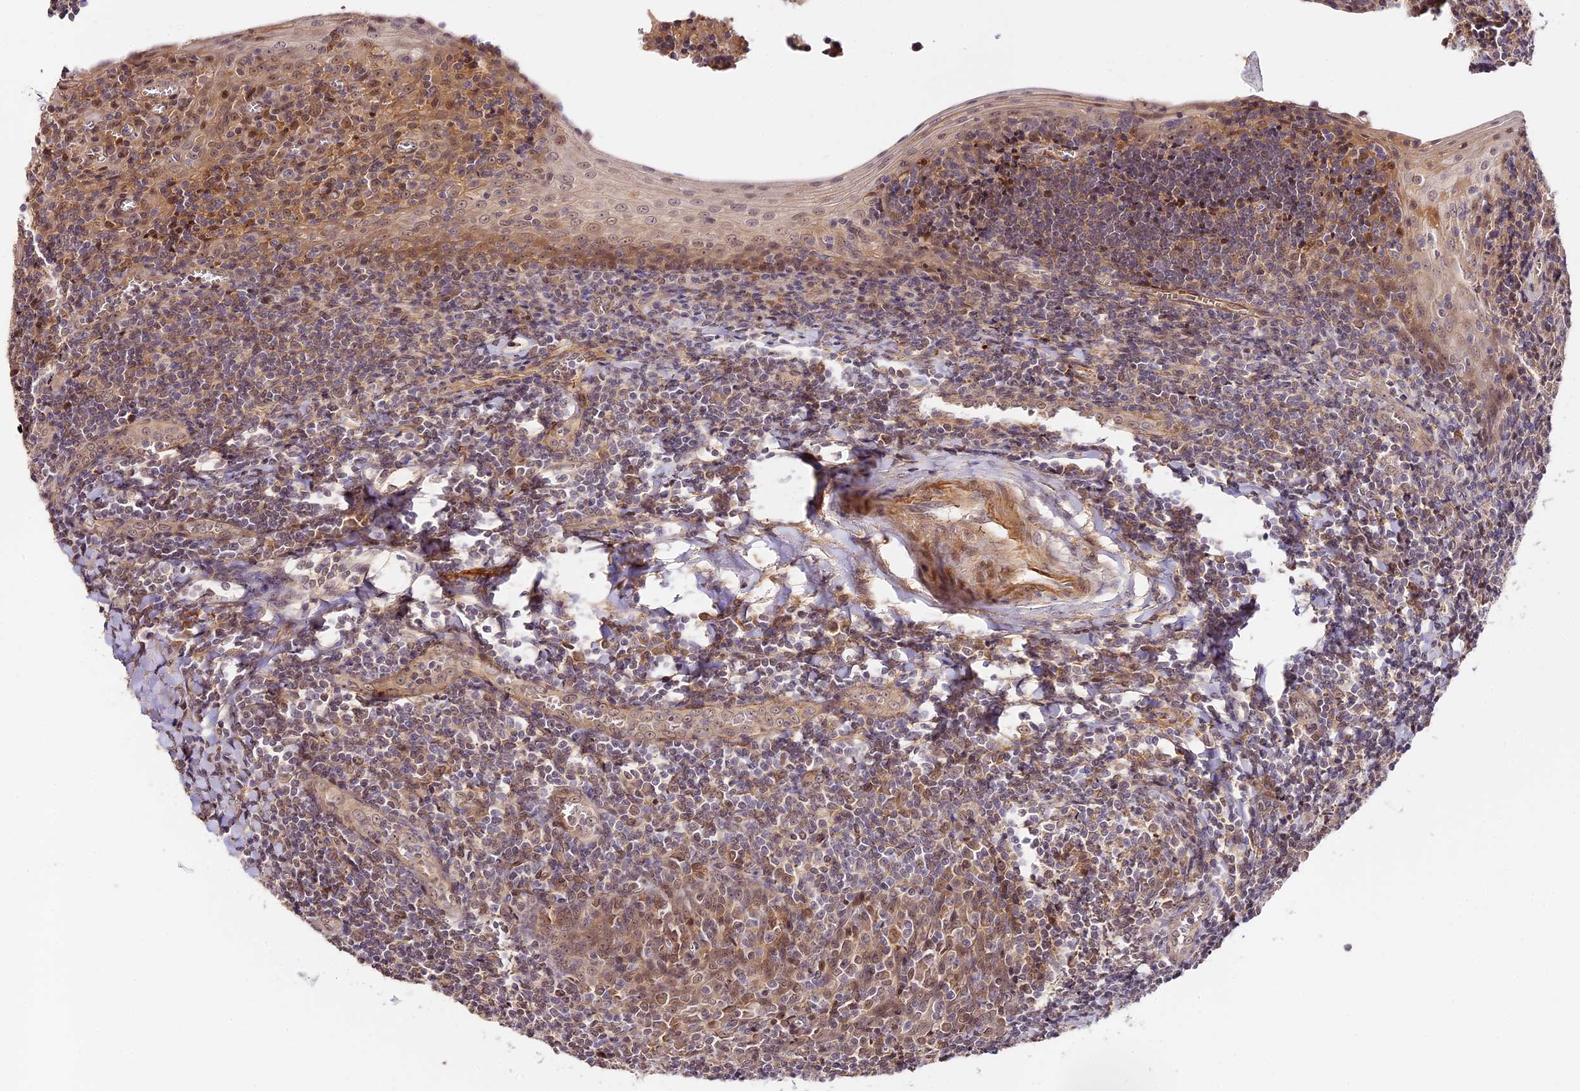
{"staining": {"intensity": "moderate", "quantity": "<25%", "location": "nuclear"}, "tissue": "tonsil", "cell_type": "Germinal center cells", "image_type": "normal", "snomed": [{"axis": "morphology", "description": "Normal tissue, NOS"}, {"axis": "topography", "description": "Tonsil"}], "caption": "Human tonsil stained for a protein (brown) displays moderate nuclear positive staining in approximately <25% of germinal center cells.", "gene": "IMPACT", "patient": {"sex": "male", "age": 27}}